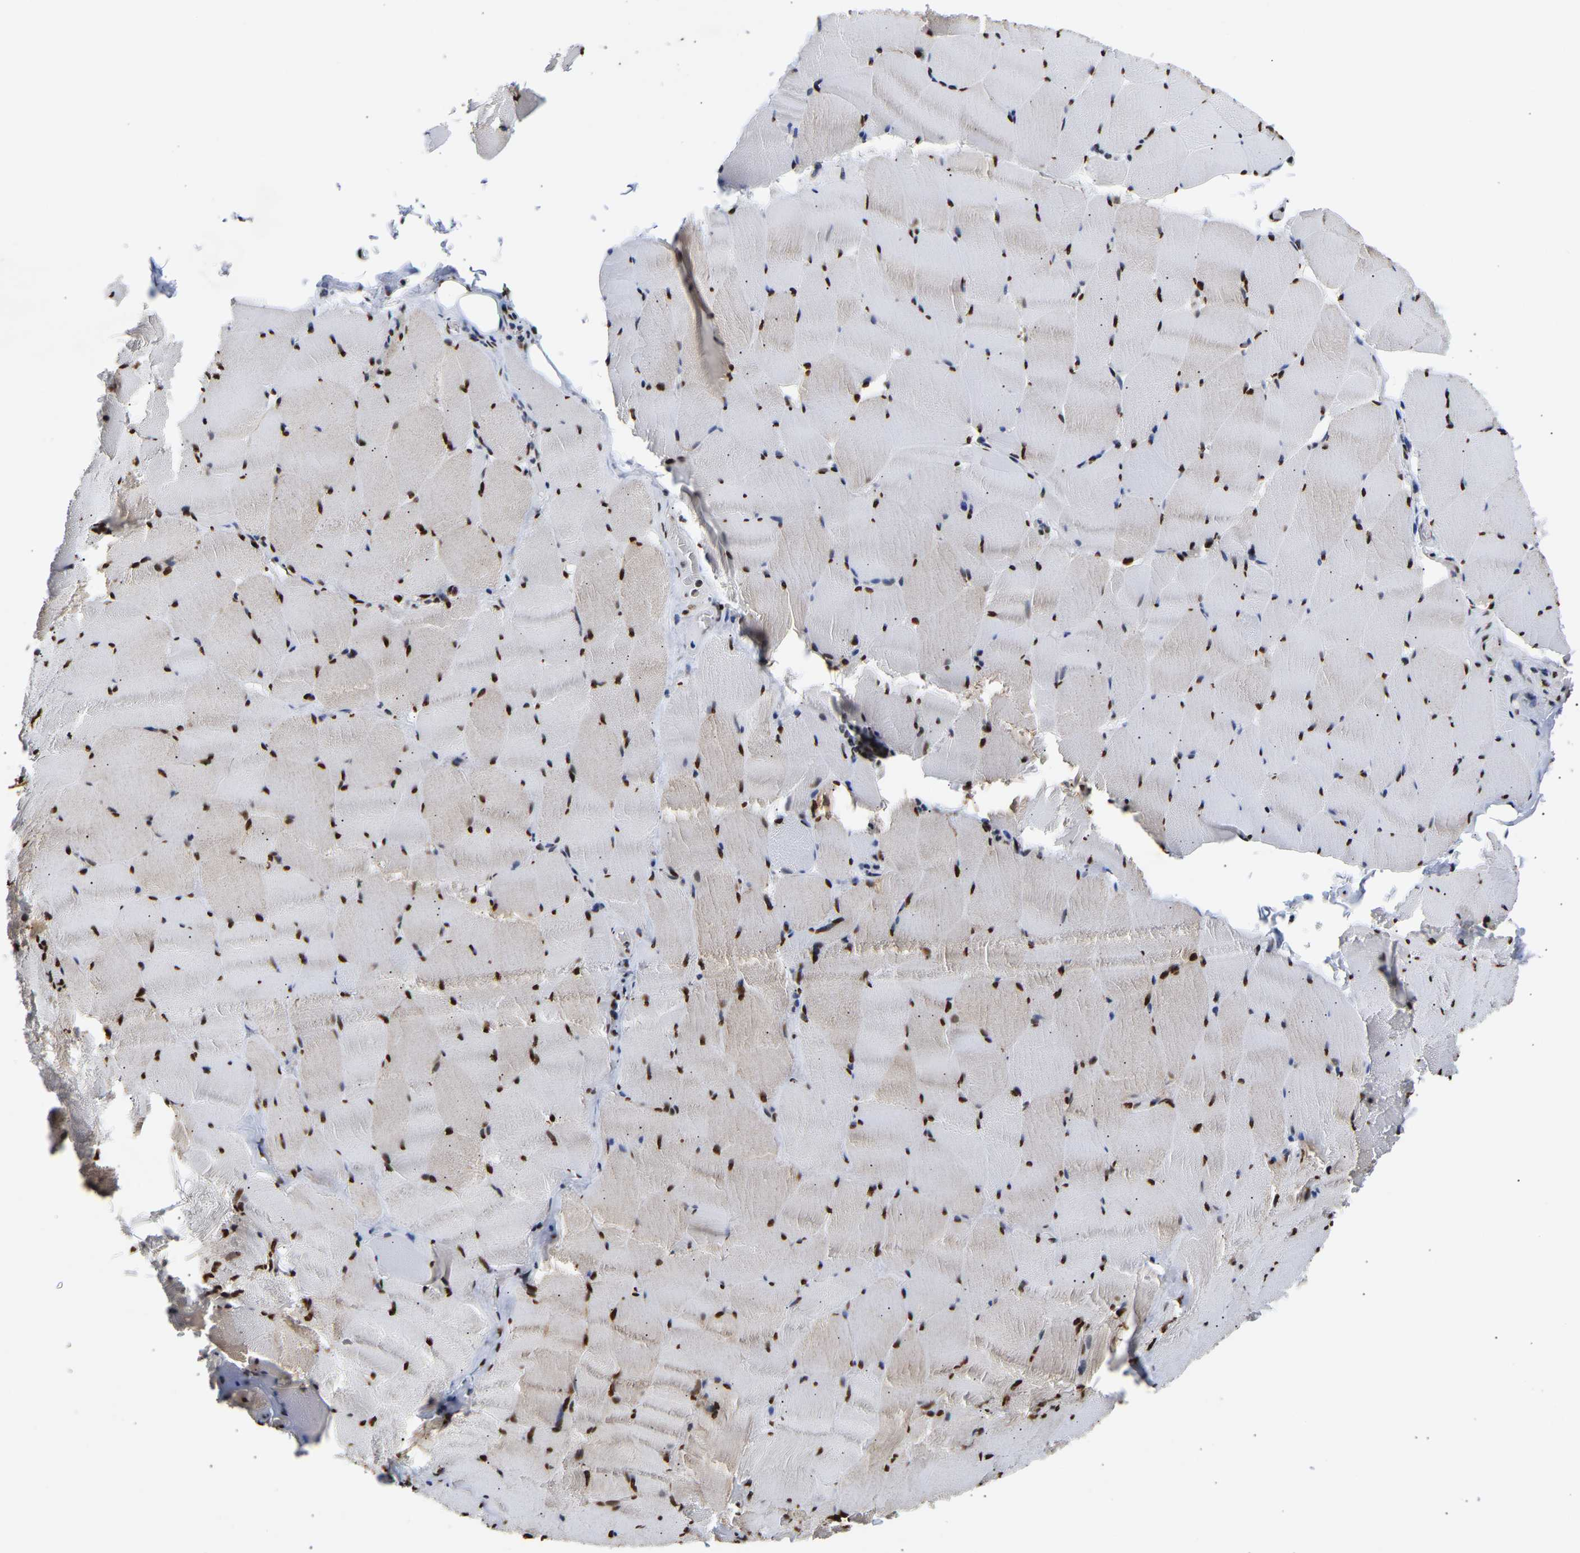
{"staining": {"intensity": "strong", "quantity": ">75%", "location": "nuclear"}, "tissue": "skeletal muscle", "cell_type": "Myocytes", "image_type": "normal", "snomed": [{"axis": "morphology", "description": "Normal tissue, NOS"}, {"axis": "topography", "description": "Skeletal muscle"}], "caption": "The micrograph shows a brown stain indicating the presence of a protein in the nuclear of myocytes in skeletal muscle.", "gene": "PSIP1", "patient": {"sex": "male", "age": 62}}